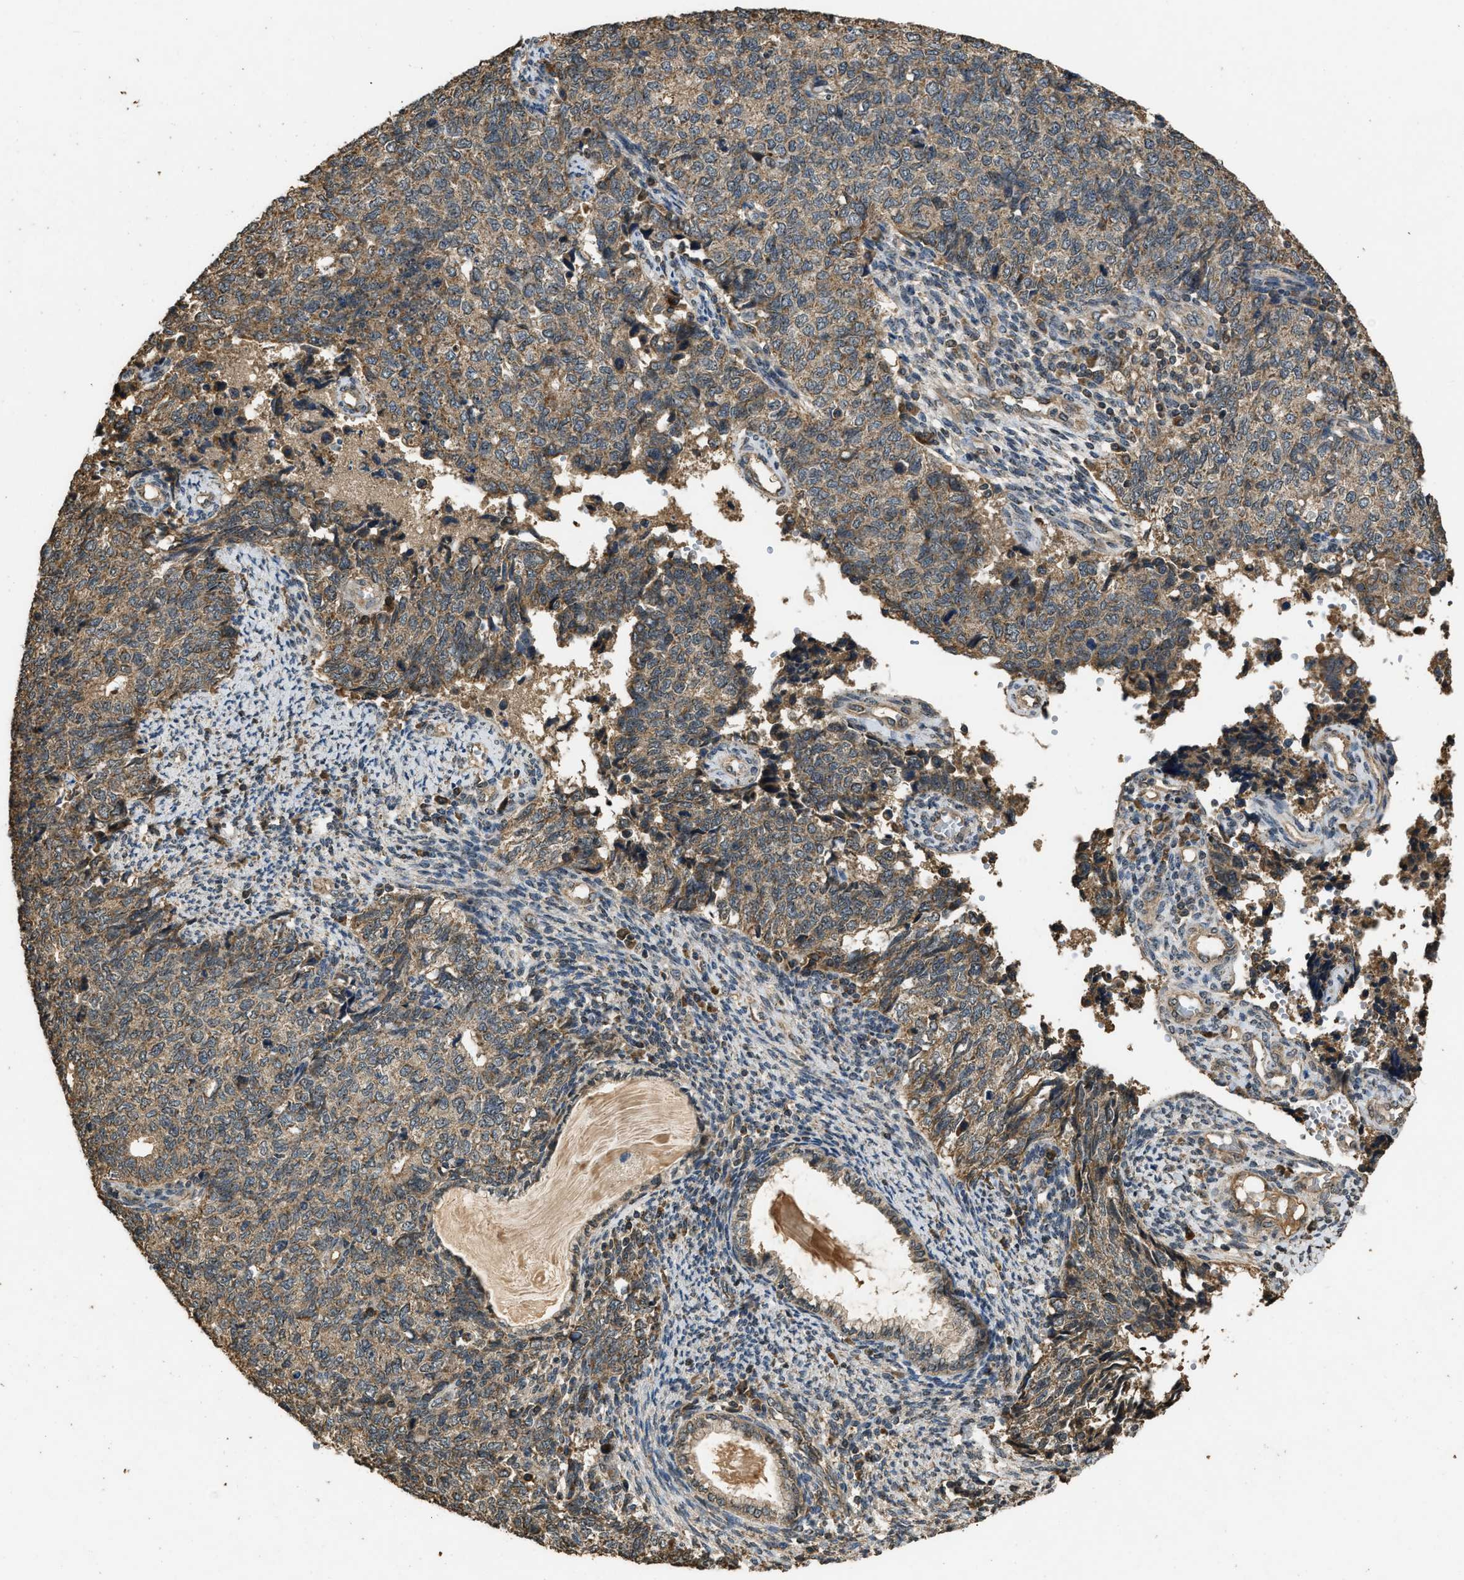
{"staining": {"intensity": "weak", "quantity": ">75%", "location": "cytoplasmic/membranous"}, "tissue": "cervical cancer", "cell_type": "Tumor cells", "image_type": "cancer", "snomed": [{"axis": "morphology", "description": "Squamous cell carcinoma, NOS"}, {"axis": "topography", "description": "Cervix"}], "caption": "Cervical cancer stained for a protein shows weak cytoplasmic/membranous positivity in tumor cells.", "gene": "DENND6B", "patient": {"sex": "female", "age": 63}}